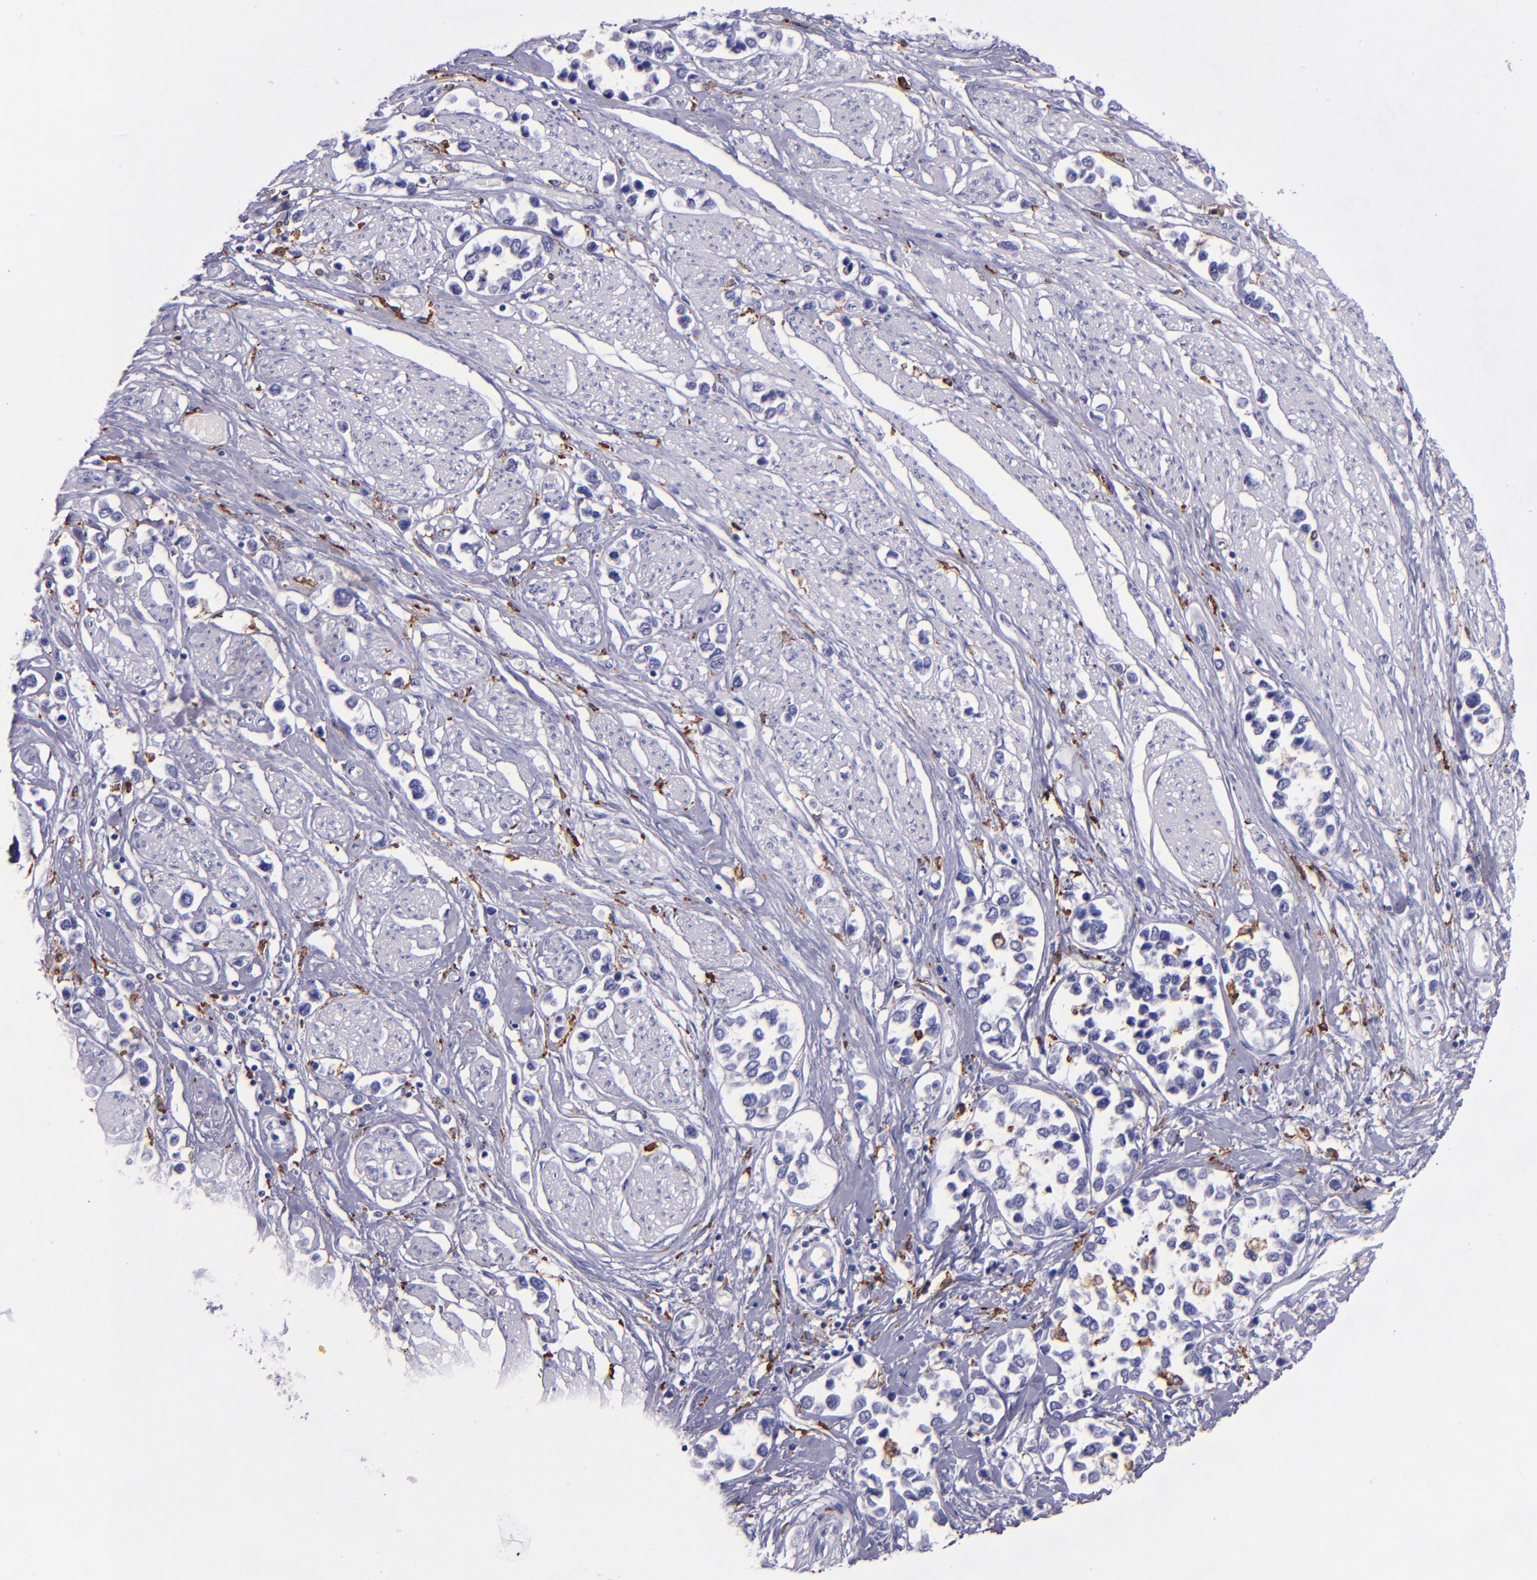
{"staining": {"intensity": "negative", "quantity": "none", "location": "none"}, "tissue": "stomach cancer", "cell_type": "Tumor cells", "image_type": "cancer", "snomed": [{"axis": "morphology", "description": "Adenocarcinoma, NOS"}, {"axis": "topography", "description": "Stomach, upper"}], "caption": "Immunohistochemistry (IHC) of adenocarcinoma (stomach) demonstrates no expression in tumor cells.", "gene": "CD163", "patient": {"sex": "male", "age": 76}}